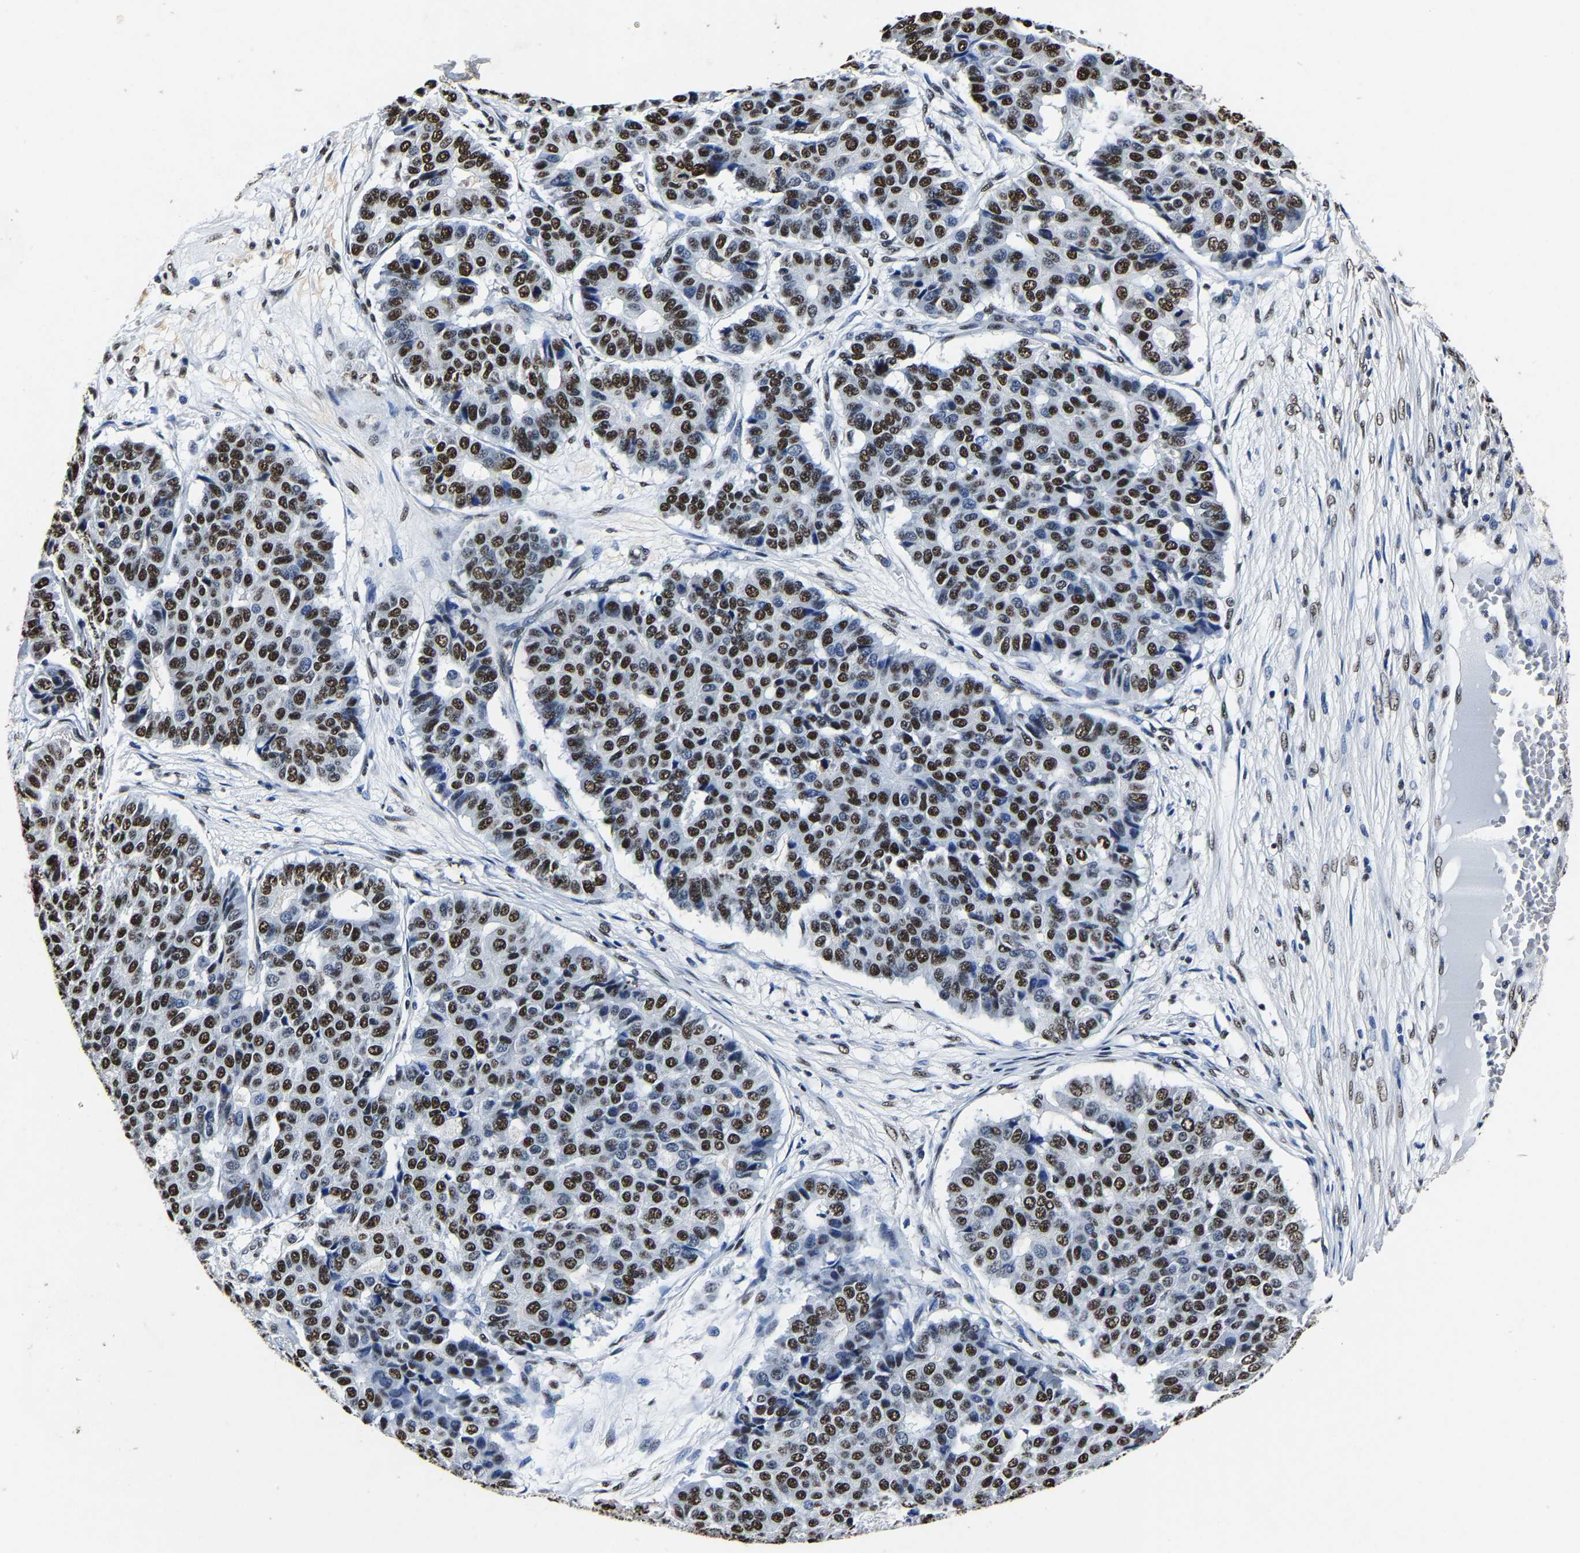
{"staining": {"intensity": "strong", "quantity": ">75%", "location": "nuclear"}, "tissue": "pancreatic cancer", "cell_type": "Tumor cells", "image_type": "cancer", "snomed": [{"axis": "morphology", "description": "Adenocarcinoma, NOS"}, {"axis": "topography", "description": "Pancreas"}], "caption": "Protein staining of pancreatic adenocarcinoma tissue shows strong nuclear positivity in about >75% of tumor cells.", "gene": "RBM45", "patient": {"sex": "male", "age": 50}}